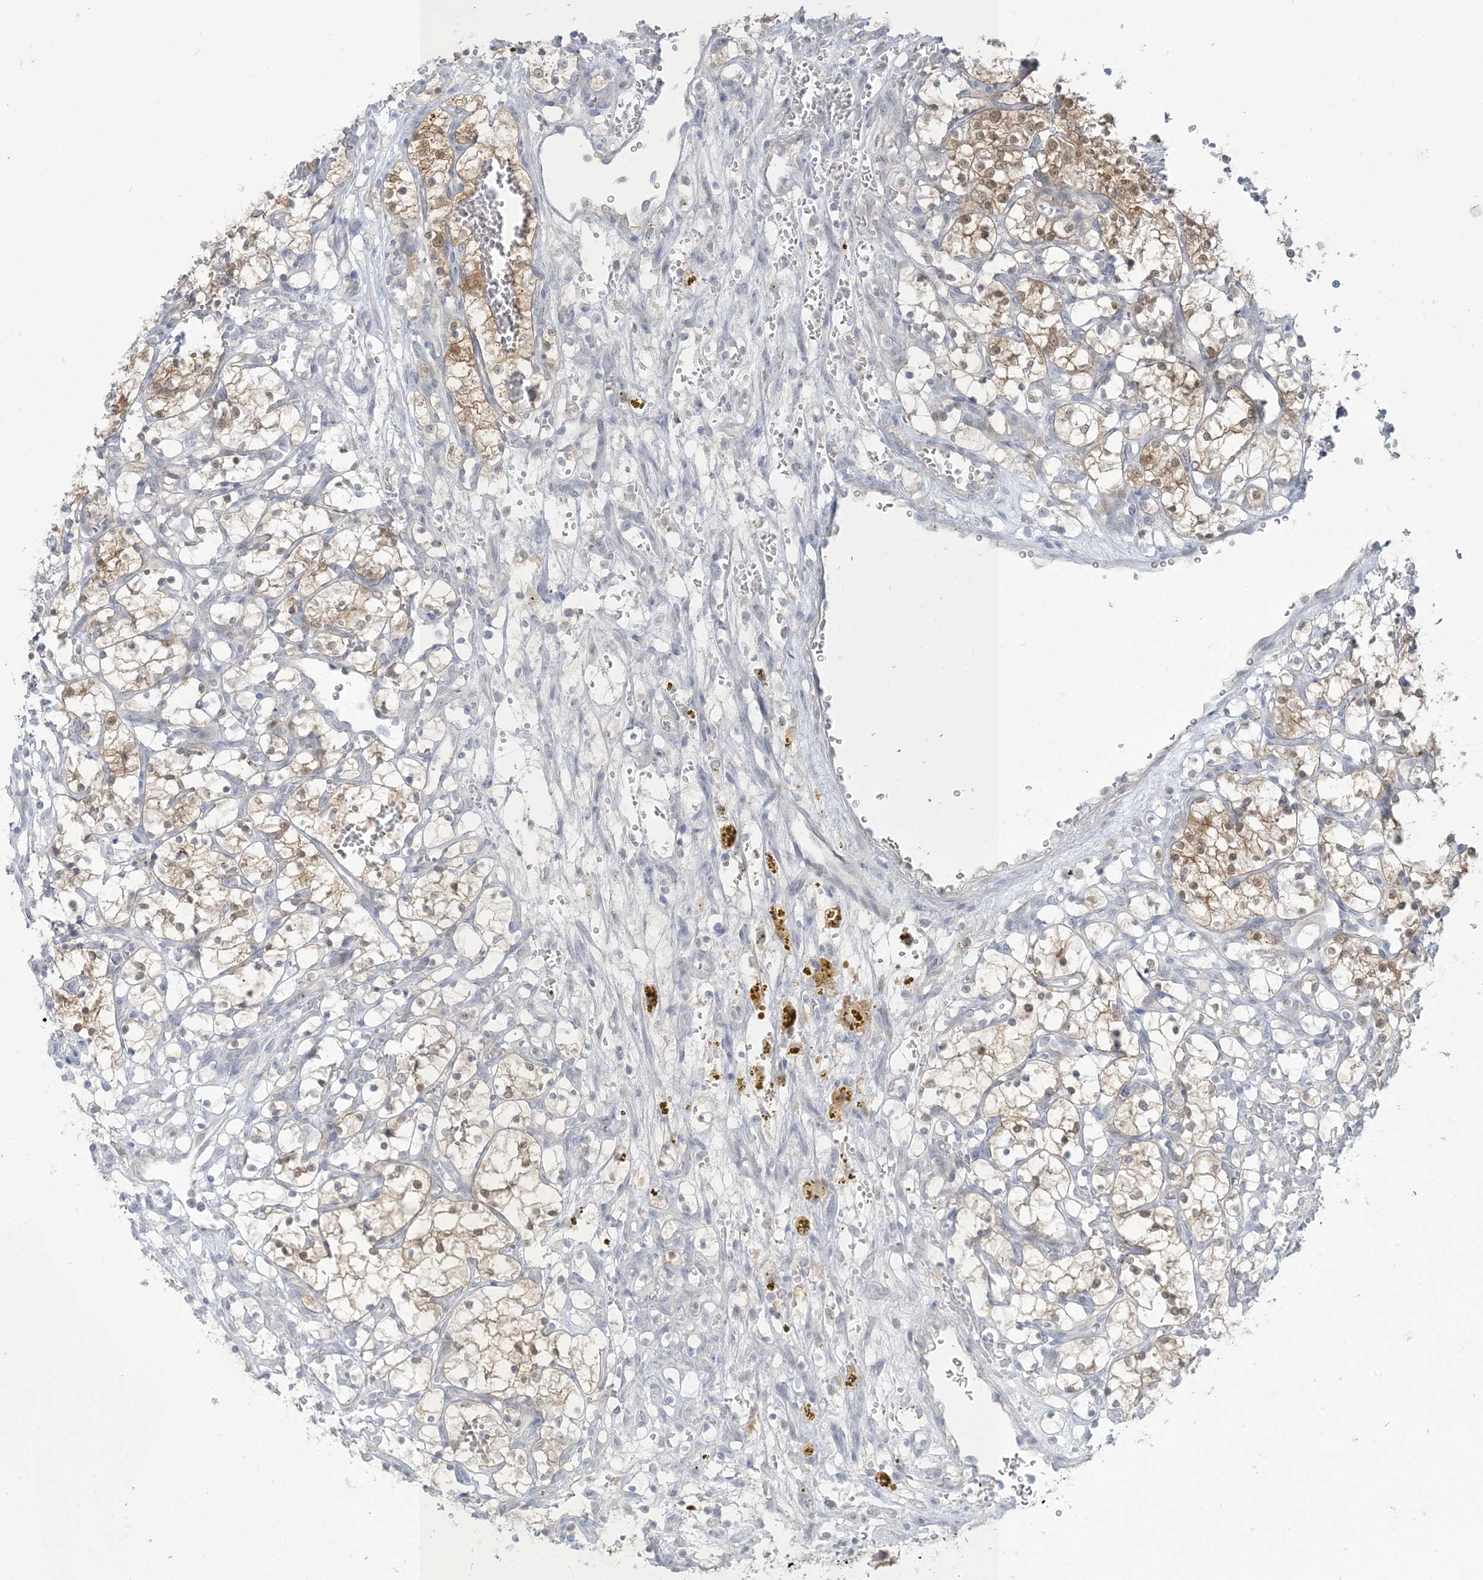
{"staining": {"intensity": "moderate", "quantity": "<25%", "location": "cytoplasmic/membranous,nuclear"}, "tissue": "renal cancer", "cell_type": "Tumor cells", "image_type": "cancer", "snomed": [{"axis": "morphology", "description": "Adenocarcinoma, NOS"}, {"axis": "topography", "description": "Kidney"}], "caption": "This is a histology image of immunohistochemistry staining of renal cancer, which shows moderate staining in the cytoplasmic/membranous and nuclear of tumor cells.", "gene": "NRBP2", "patient": {"sex": "female", "age": 69}}